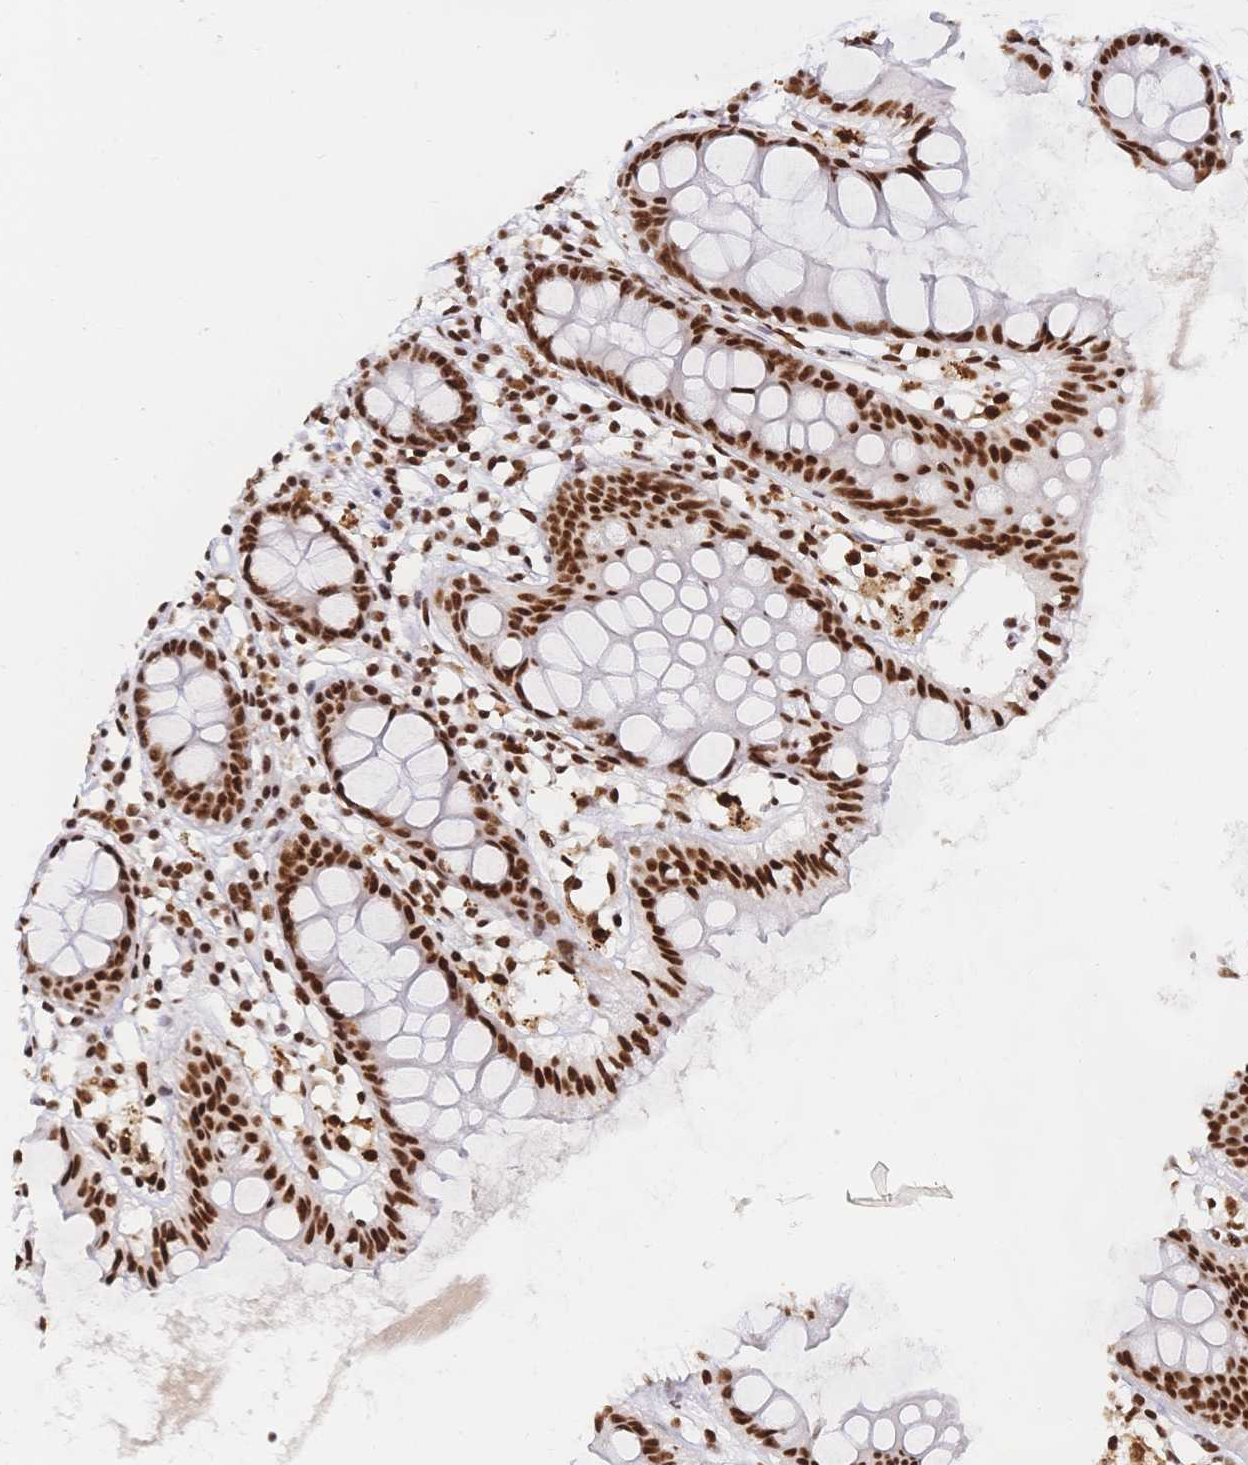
{"staining": {"intensity": "moderate", "quantity": ">75%", "location": "nuclear"}, "tissue": "colon", "cell_type": "Endothelial cells", "image_type": "normal", "snomed": [{"axis": "morphology", "description": "Normal tissue, NOS"}, {"axis": "topography", "description": "Colon"}], "caption": "Immunohistochemistry photomicrograph of benign colon stained for a protein (brown), which demonstrates medium levels of moderate nuclear staining in about >75% of endothelial cells.", "gene": "SRSF1", "patient": {"sex": "female", "age": 84}}